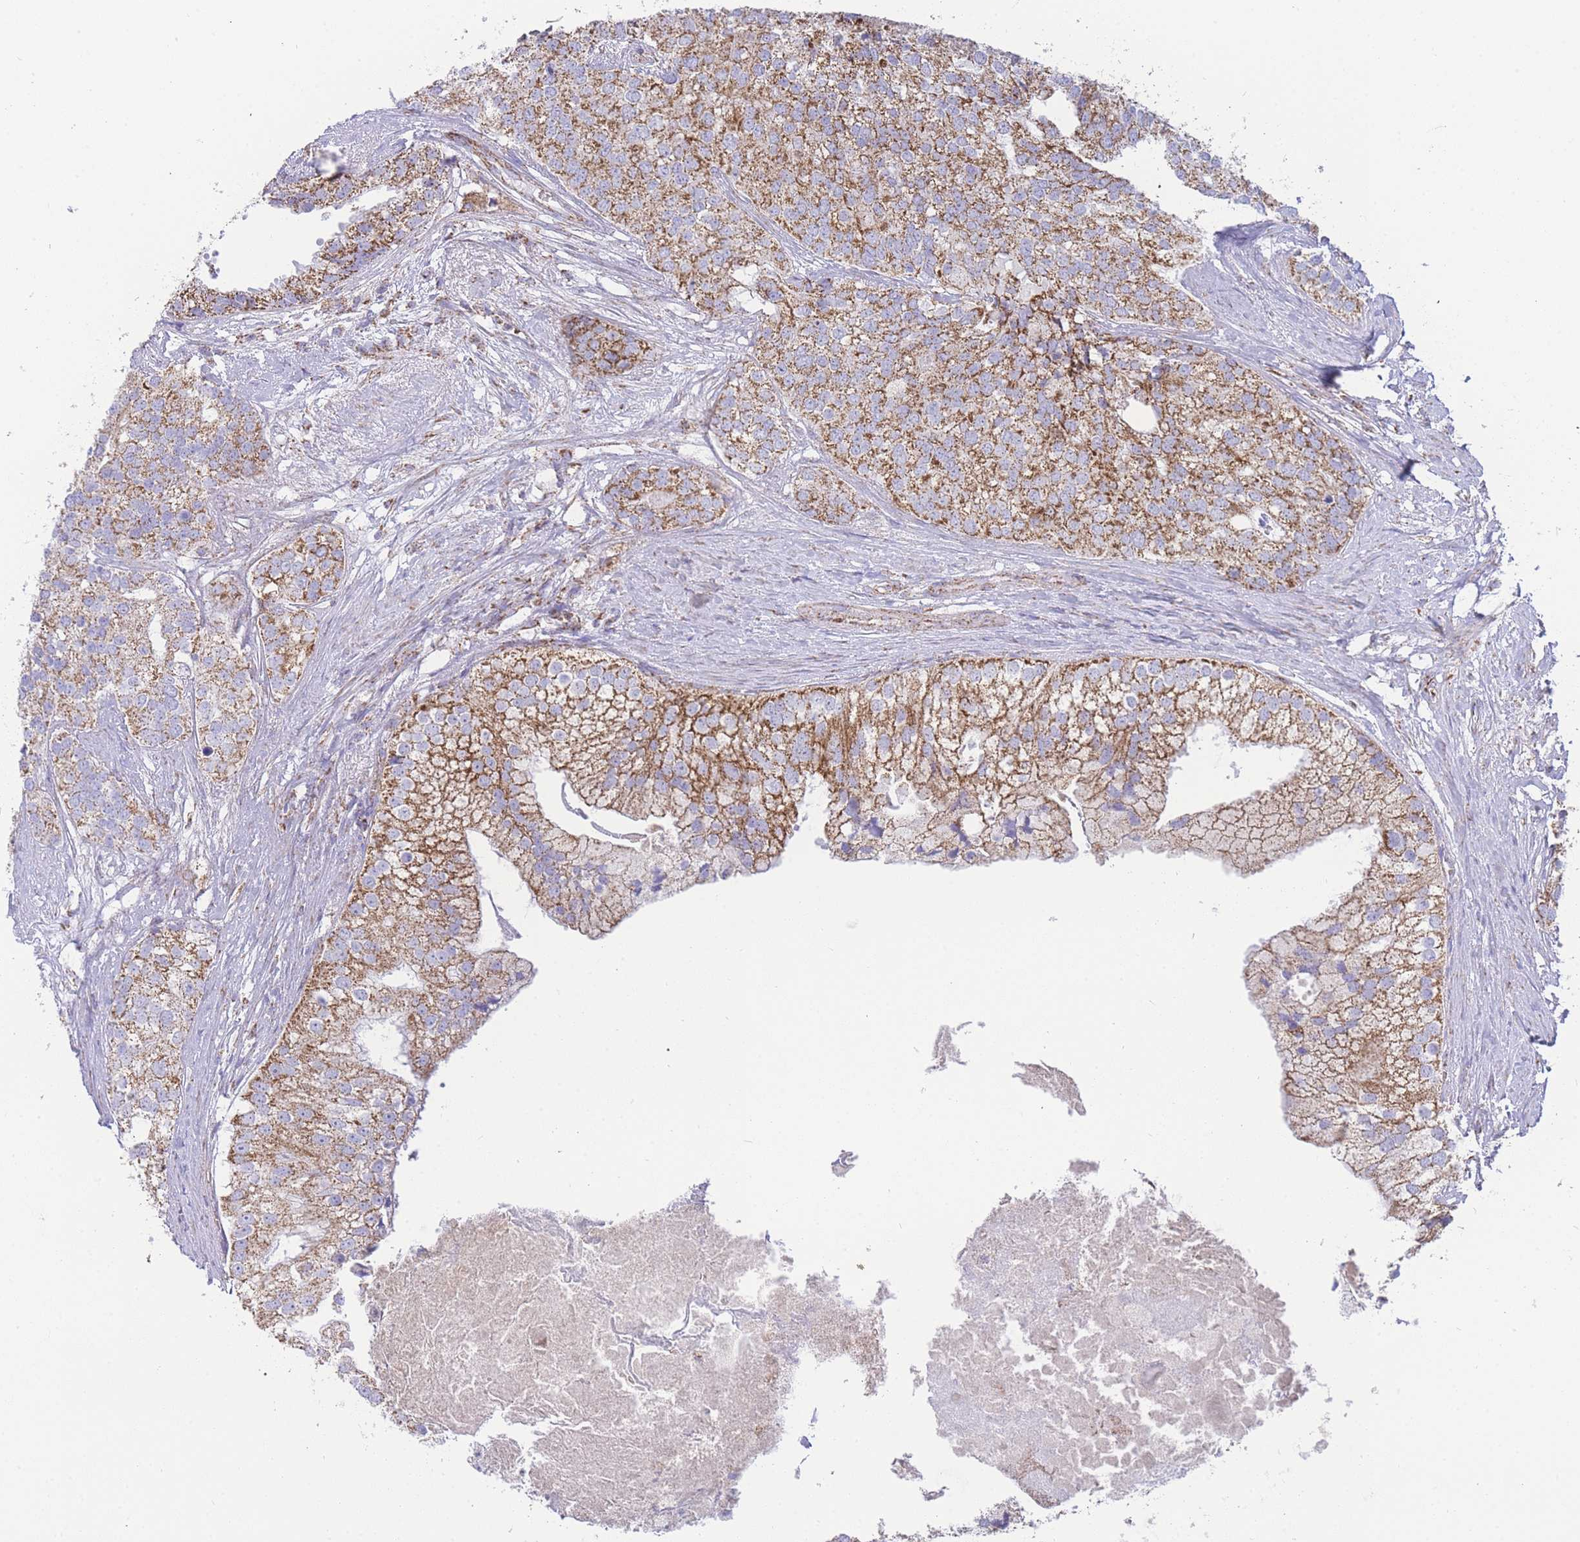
{"staining": {"intensity": "moderate", "quantity": ">75%", "location": "cytoplasmic/membranous"}, "tissue": "prostate cancer", "cell_type": "Tumor cells", "image_type": "cancer", "snomed": [{"axis": "morphology", "description": "Adenocarcinoma, High grade"}, {"axis": "topography", "description": "Prostate"}], "caption": "Adenocarcinoma (high-grade) (prostate) stained with DAB (3,3'-diaminobenzidine) IHC displays medium levels of moderate cytoplasmic/membranous expression in about >75% of tumor cells.", "gene": "GSTM1", "patient": {"sex": "male", "age": 62}}